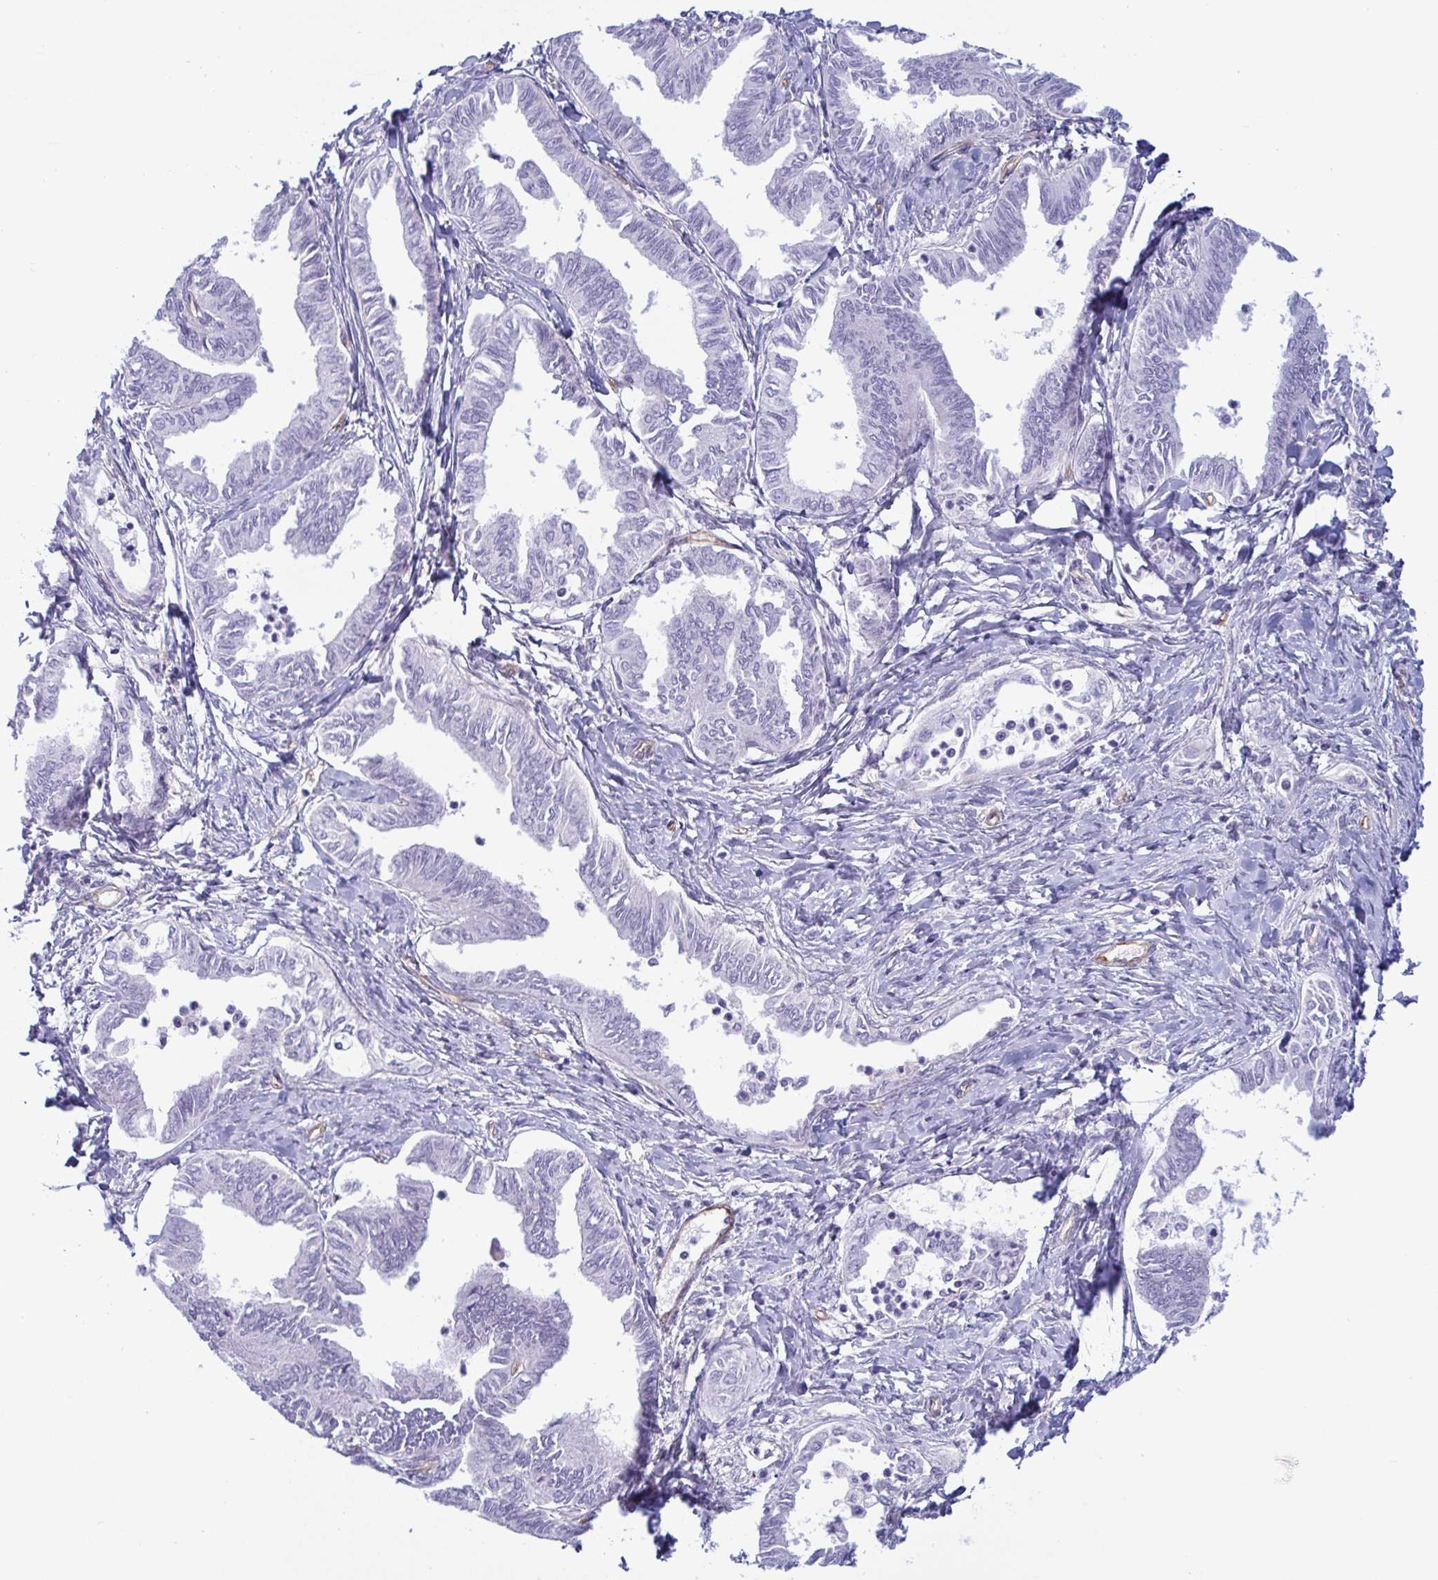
{"staining": {"intensity": "negative", "quantity": "none", "location": "none"}, "tissue": "ovarian cancer", "cell_type": "Tumor cells", "image_type": "cancer", "snomed": [{"axis": "morphology", "description": "Carcinoma, endometroid"}, {"axis": "topography", "description": "Ovary"}], "caption": "A high-resolution micrograph shows IHC staining of endometroid carcinoma (ovarian), which displays no significant positivity in tumor cells.", "gene": "PRRT4", "patient": {"sex": "female", "age": 70}}